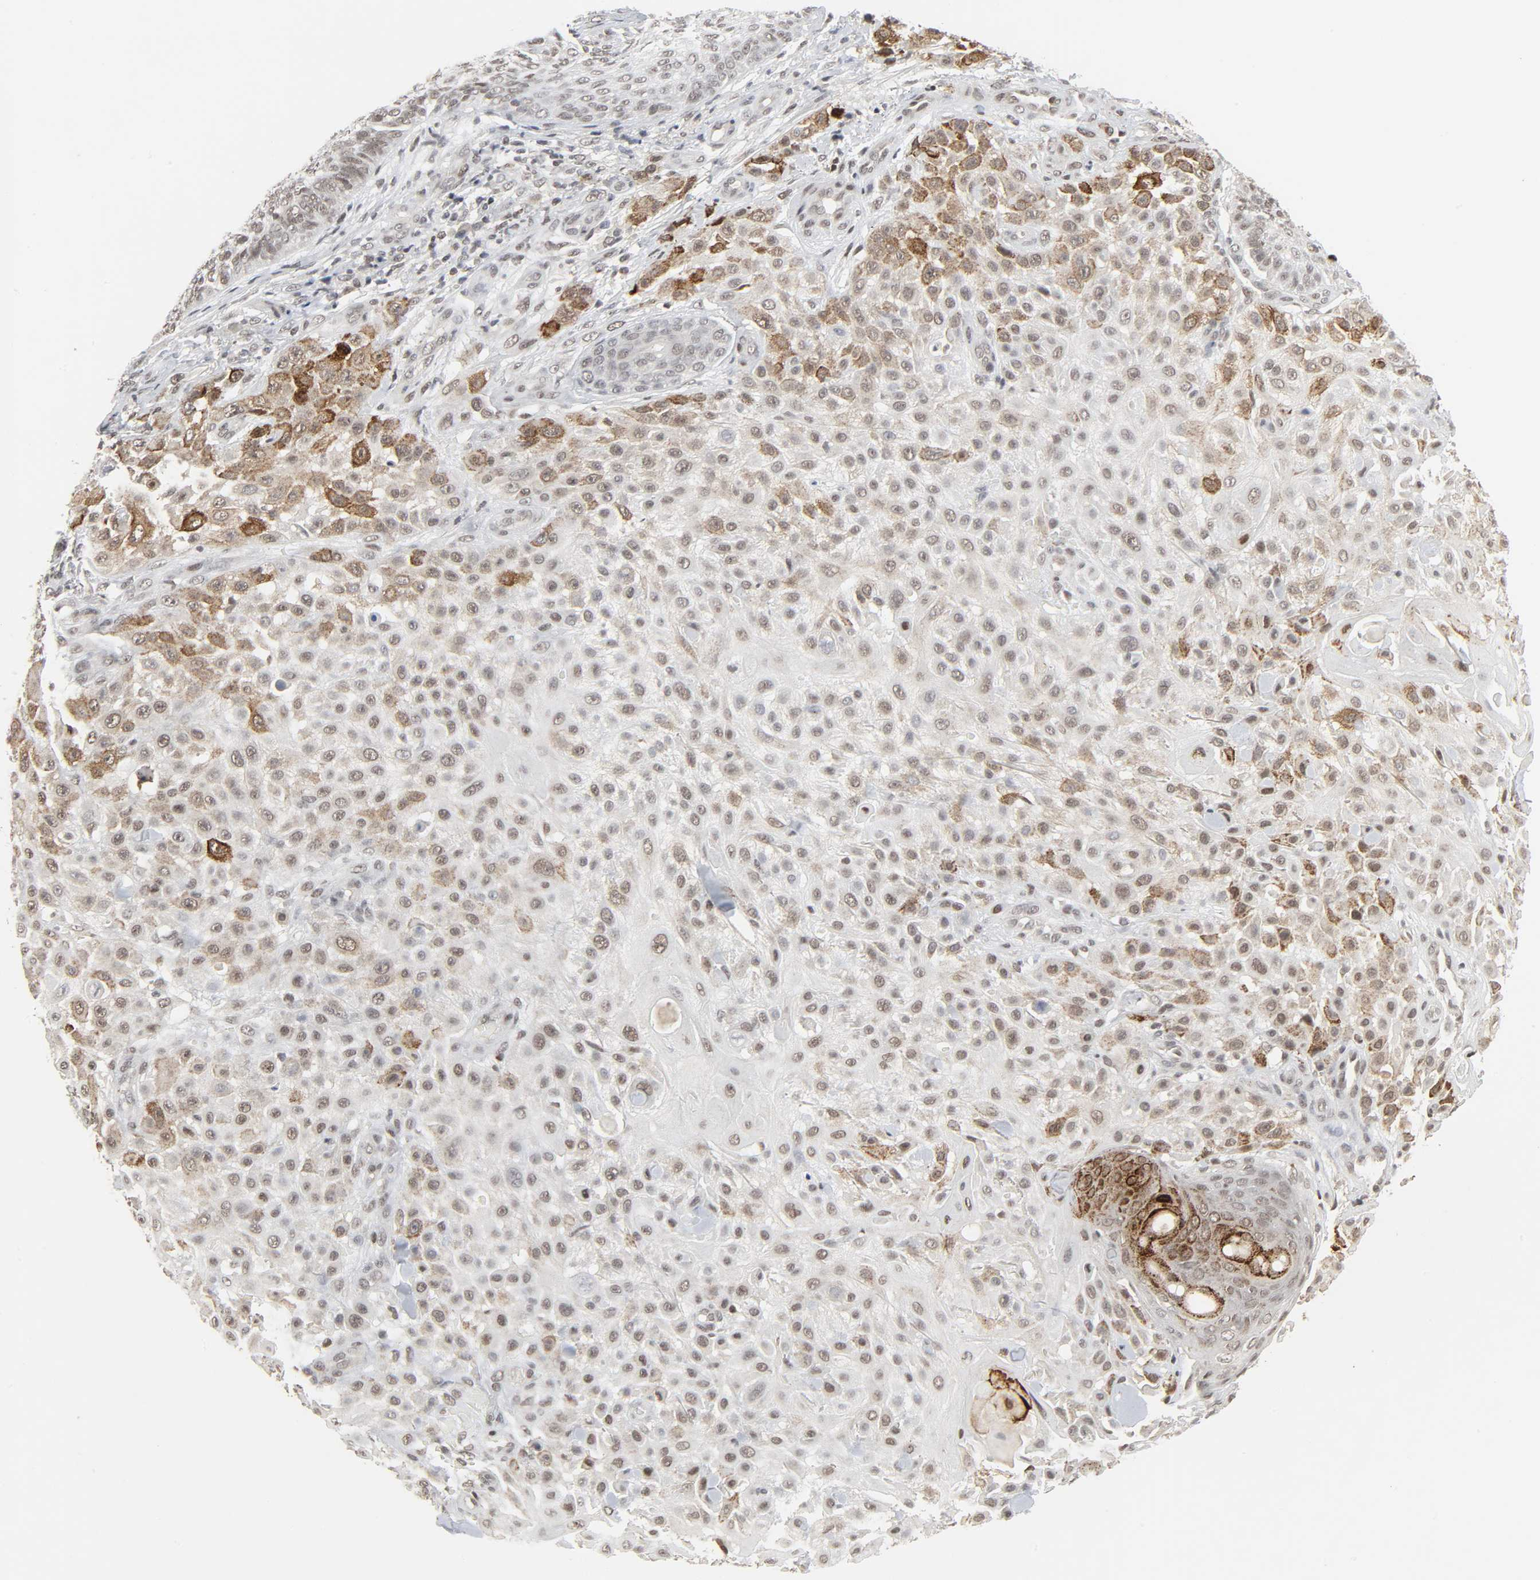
{"staining": {"intensity": "moderate", "quantity": "25%-75%", "location": "cytoplasmic/membranous,nuclear"}, "tissue": "skin cancer", "cell_type": "Tumor cells", "image_type": "cancer", "snomed": [{"axis": "morphology", "description": "Squamous cell carcinoma, NOS"}, {"axis": "topography", "description": "Skin"}], "caption": "This photomicrograph displays skin cancer (squamous cell carcinoma) stained with IHC to label a protein in brown. The cytoplasmic/membranous and nuclear of tumor cells show moderate positivity for the protein. Nuclei are counter-stained blue.", "gene": "MUC1", "patient": {"sex": "female", "age": 42}}